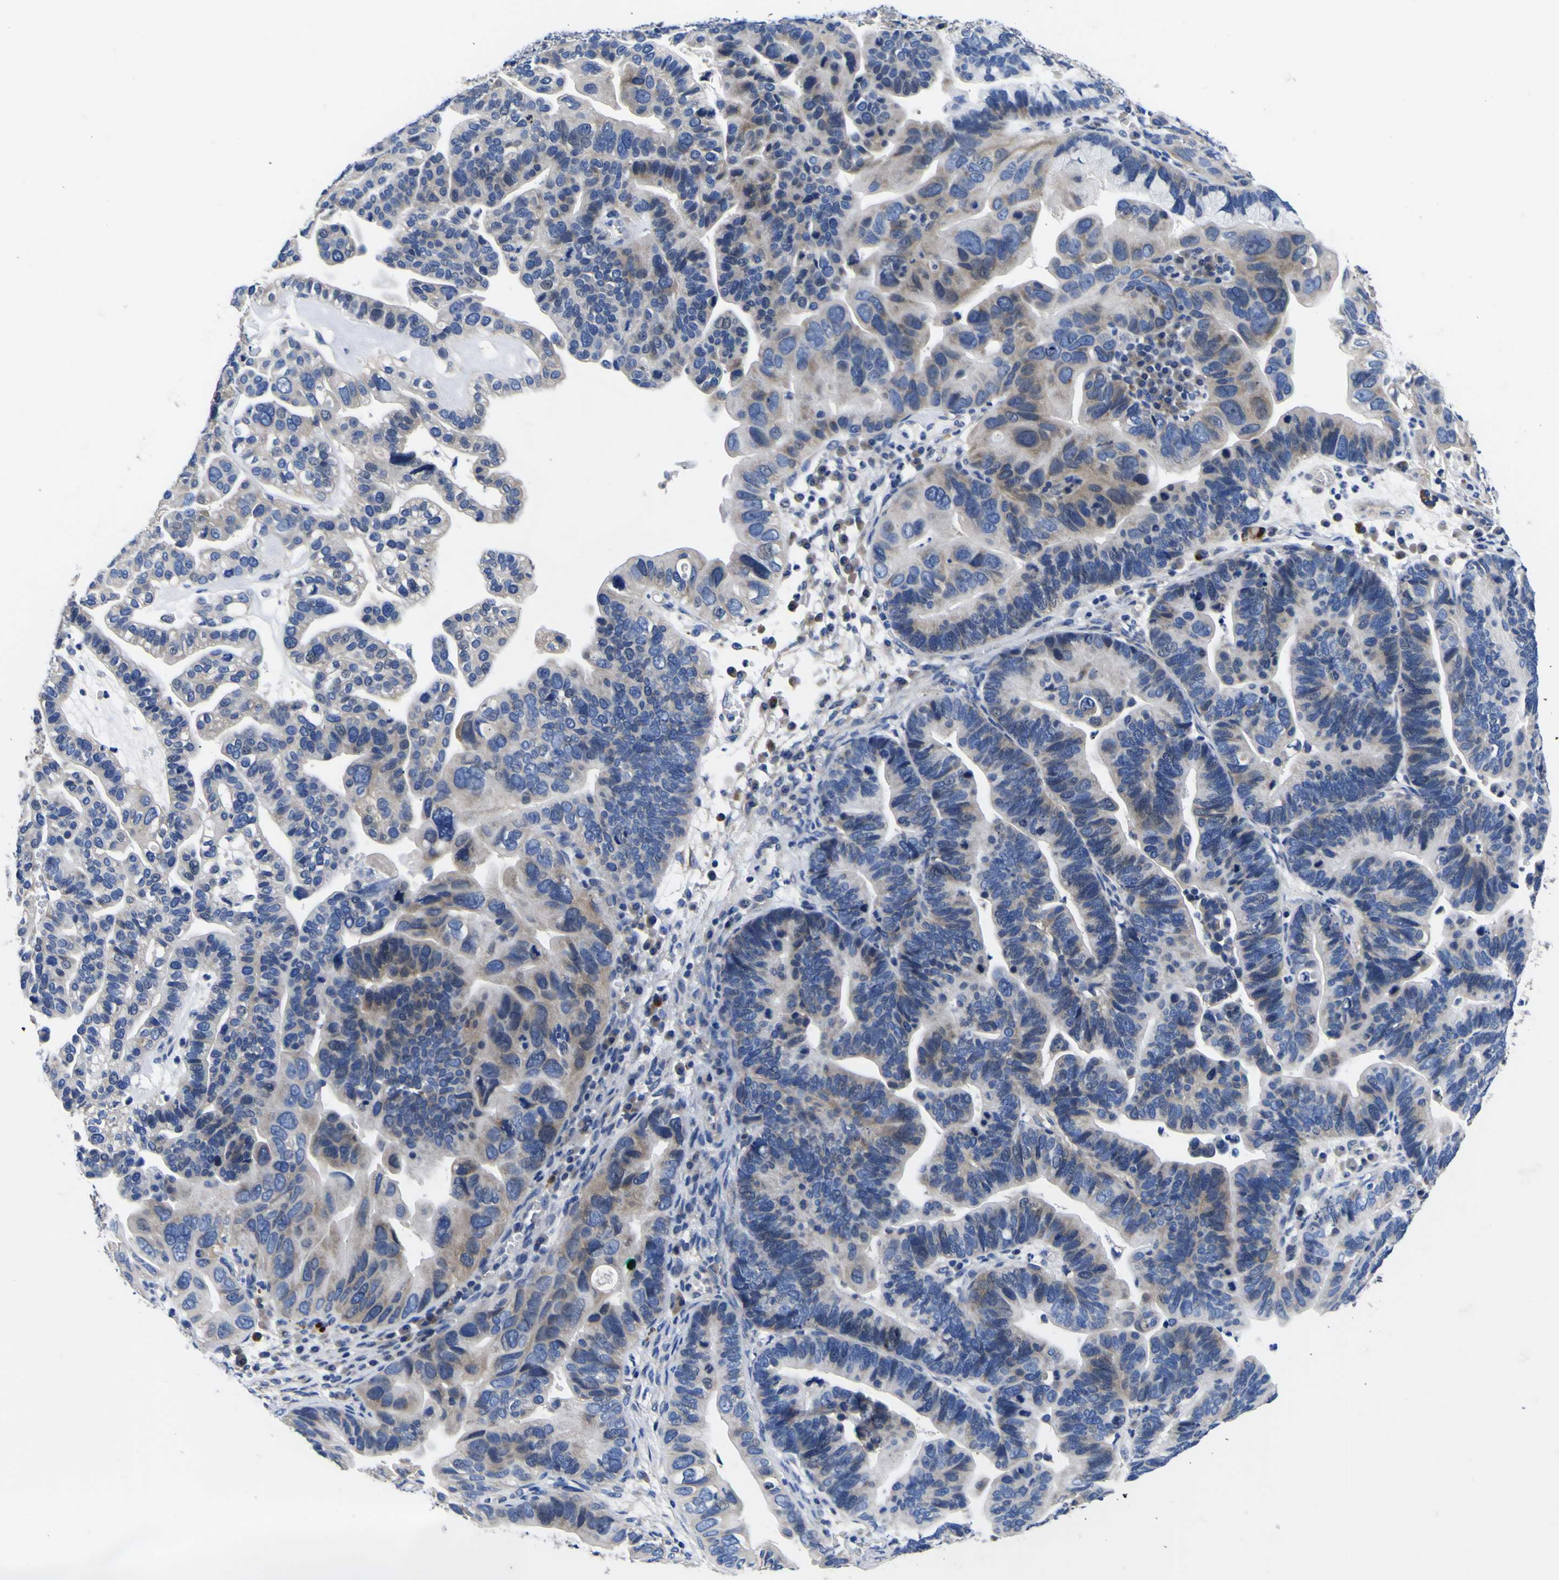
{"staining": {"intensity": "negative", "quantity": "none", "location": "none"}, "tissue": "ovarian cancer", "cell_type": "Tumor cells", "image_type": "cancer", "snomed": [{"axis": "morphology", "description": "Cystadenocarcinoma, serous, NOS"}, {"axis": "topography", "description": "Ovary"}], "caption": "This image is of ovarian serous cystadenocarcinoma stained with immunohistochemistry (IHC) to label a protein in brown with the nuclei are counter-stained blue. There is no expression in tumor cells. (DAB (3,3'-diaminobenzidine) immunohistochemistry, high magnification).", "gene": "VASN", "patient": {"sex": "female", "age": 56}}